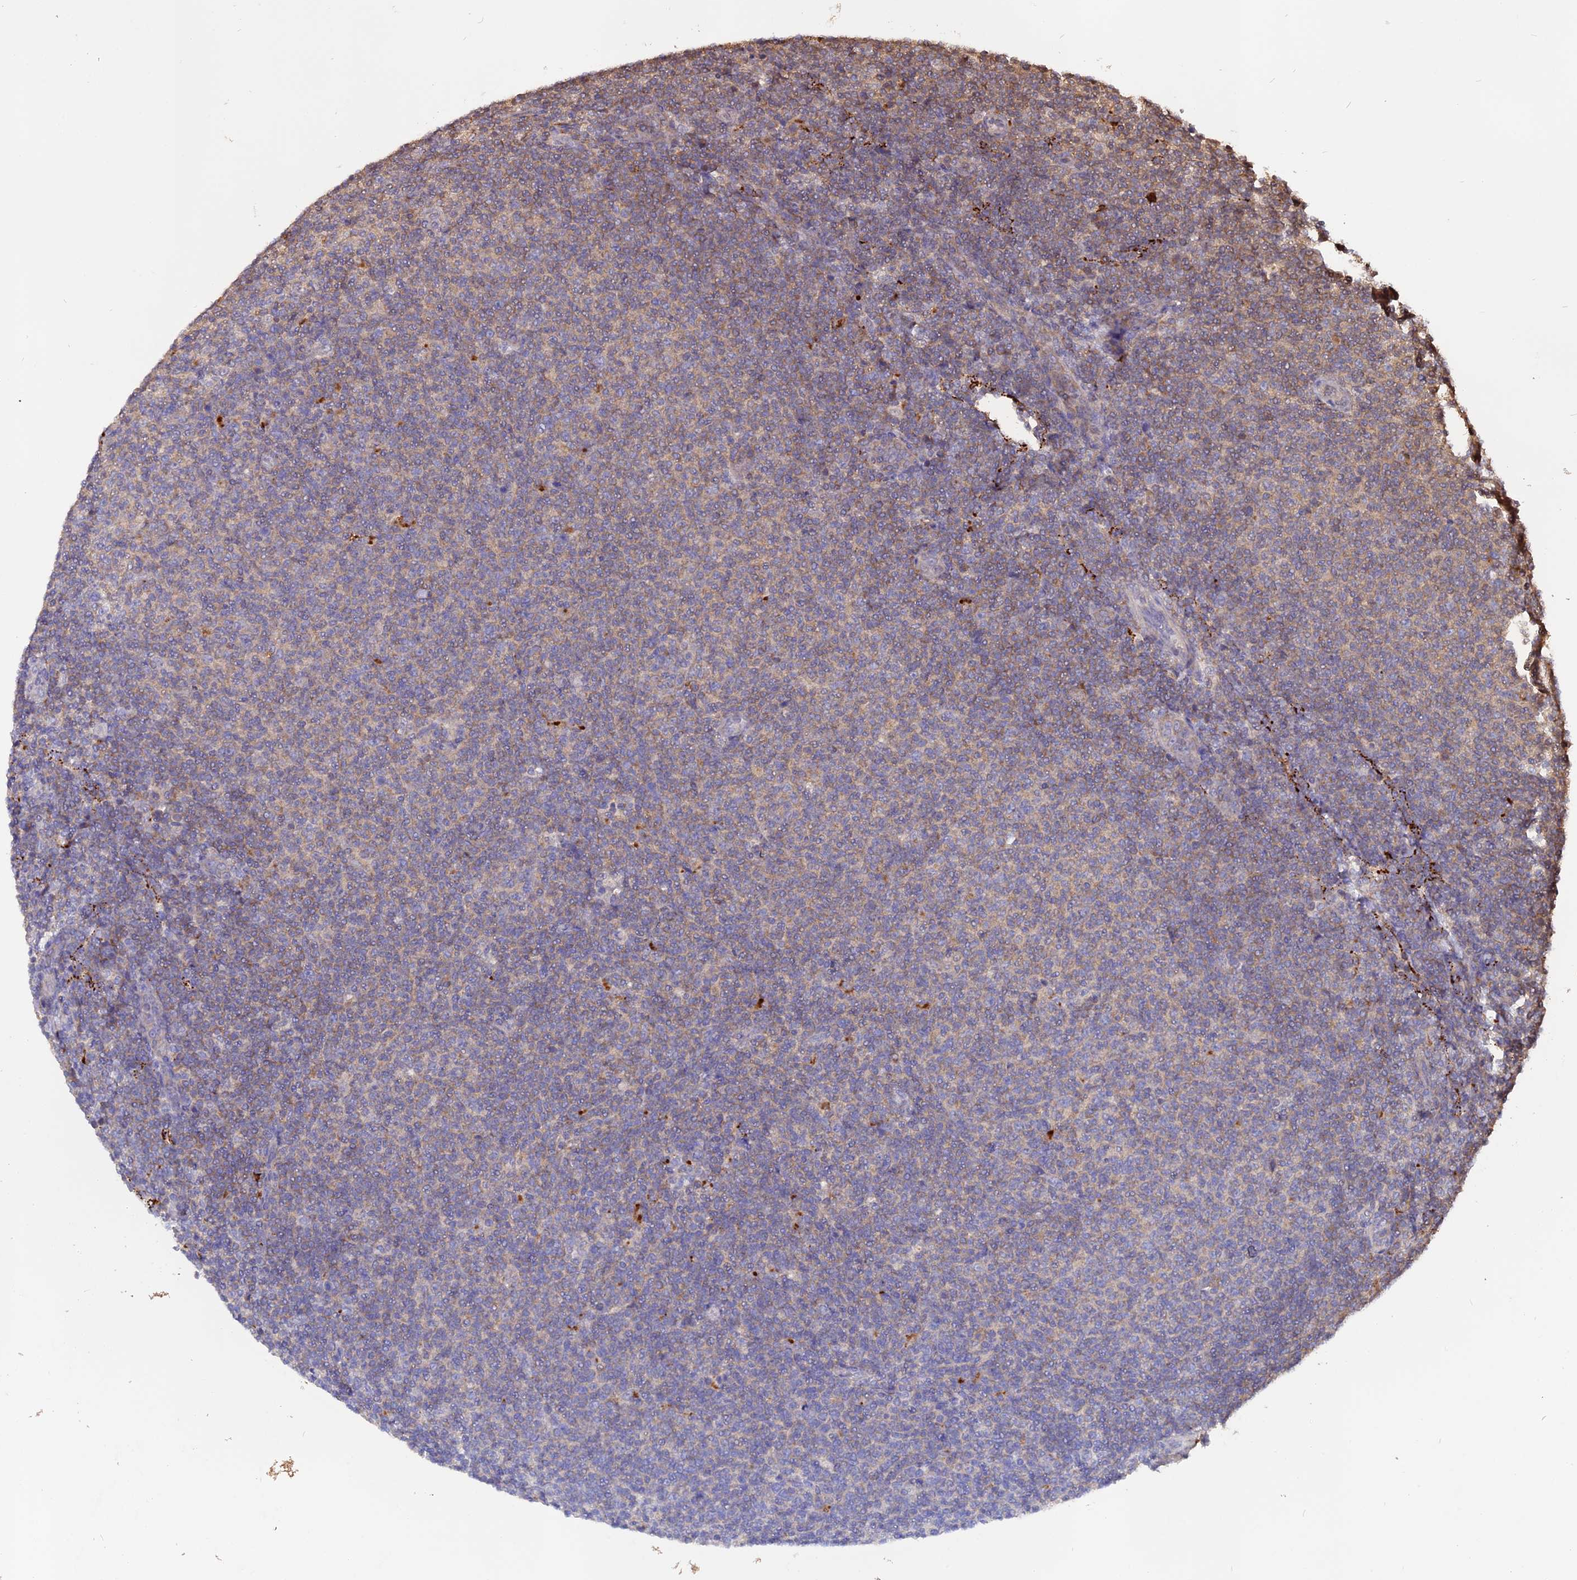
{"staining": {"intensity": "weak", "quantity": "25%-75%", "location": "cytoplasmic/membranous"}, "tissue": "lymphoma", "cell_type": "Tumor cells", "image_type": "cancer", "snomed": [{"axis": "morphology", "description": "Malignant lymphoma, non-Hodgkin's type, Low grade"}, {"axis": "topography", "description": "Lymph node"}], "caption": "Immunohistochemical staining of human lymphoma displays low levels of weak cytoplasmic/membranous protein positivity in about 25%-75% of tumor cells. The protein is shown in brown color, while the nuclei are stained blue.", "gene": "CARMIL2", "patient": {"sex": "male", "age": 66}}